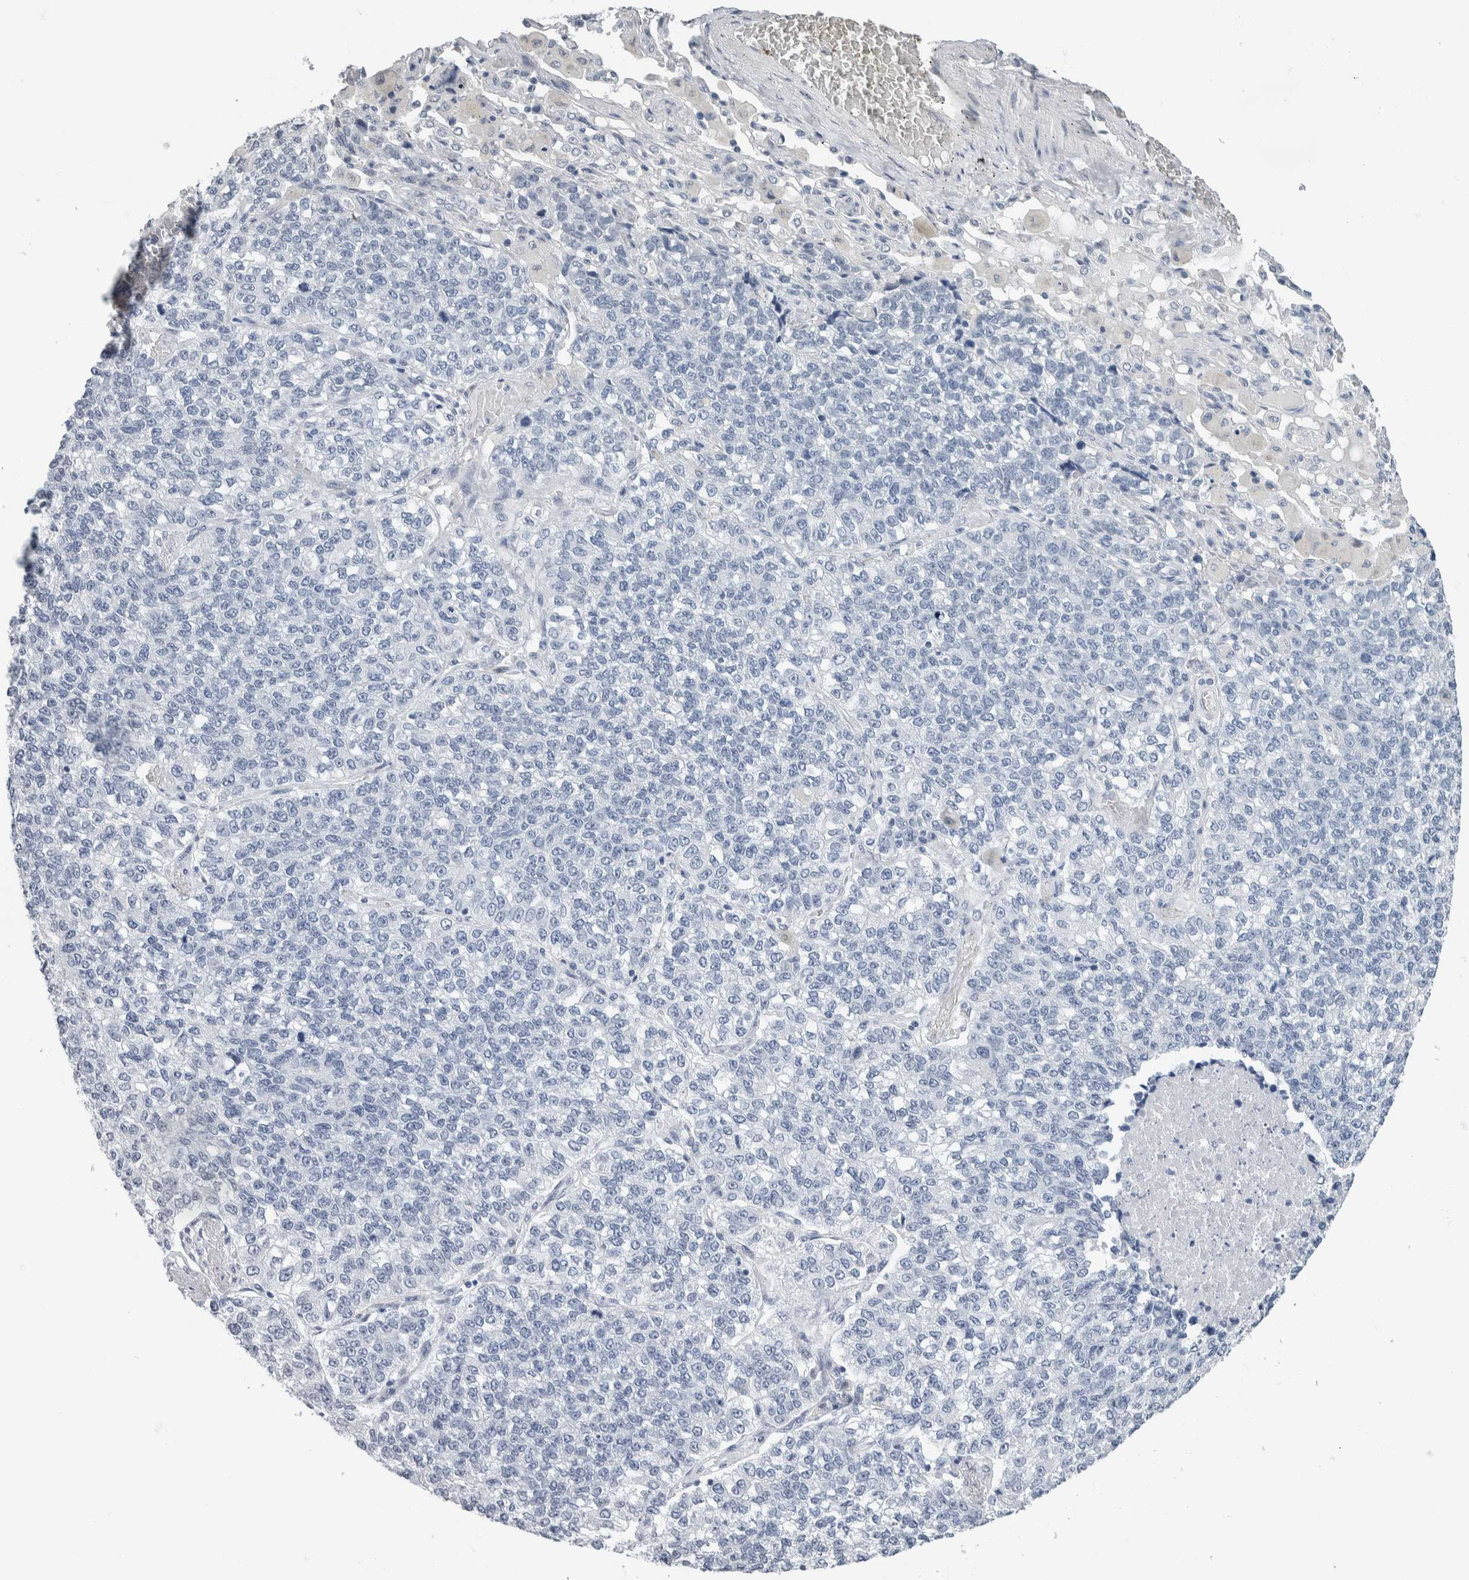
{"staining": {"intensity": "negative", "quantity": "none", "location": "none"}, "tissue": "lung cancer", "cell_type": "Tumor cells", "image_type": "cancer", "snomed": [{"axis": "morphology", "description": "Adenocarcinoma, NOS"}, {"axis": "topography", "description": "Lung"}], "caption": "An IHC image of lung cancer (adenocarcinoma) is shown. There is no staining in tumor cells of lung cancer (adenocarcinoma).", "gene": "NEFM", "patient": {"sex": "male", "age": 49}}